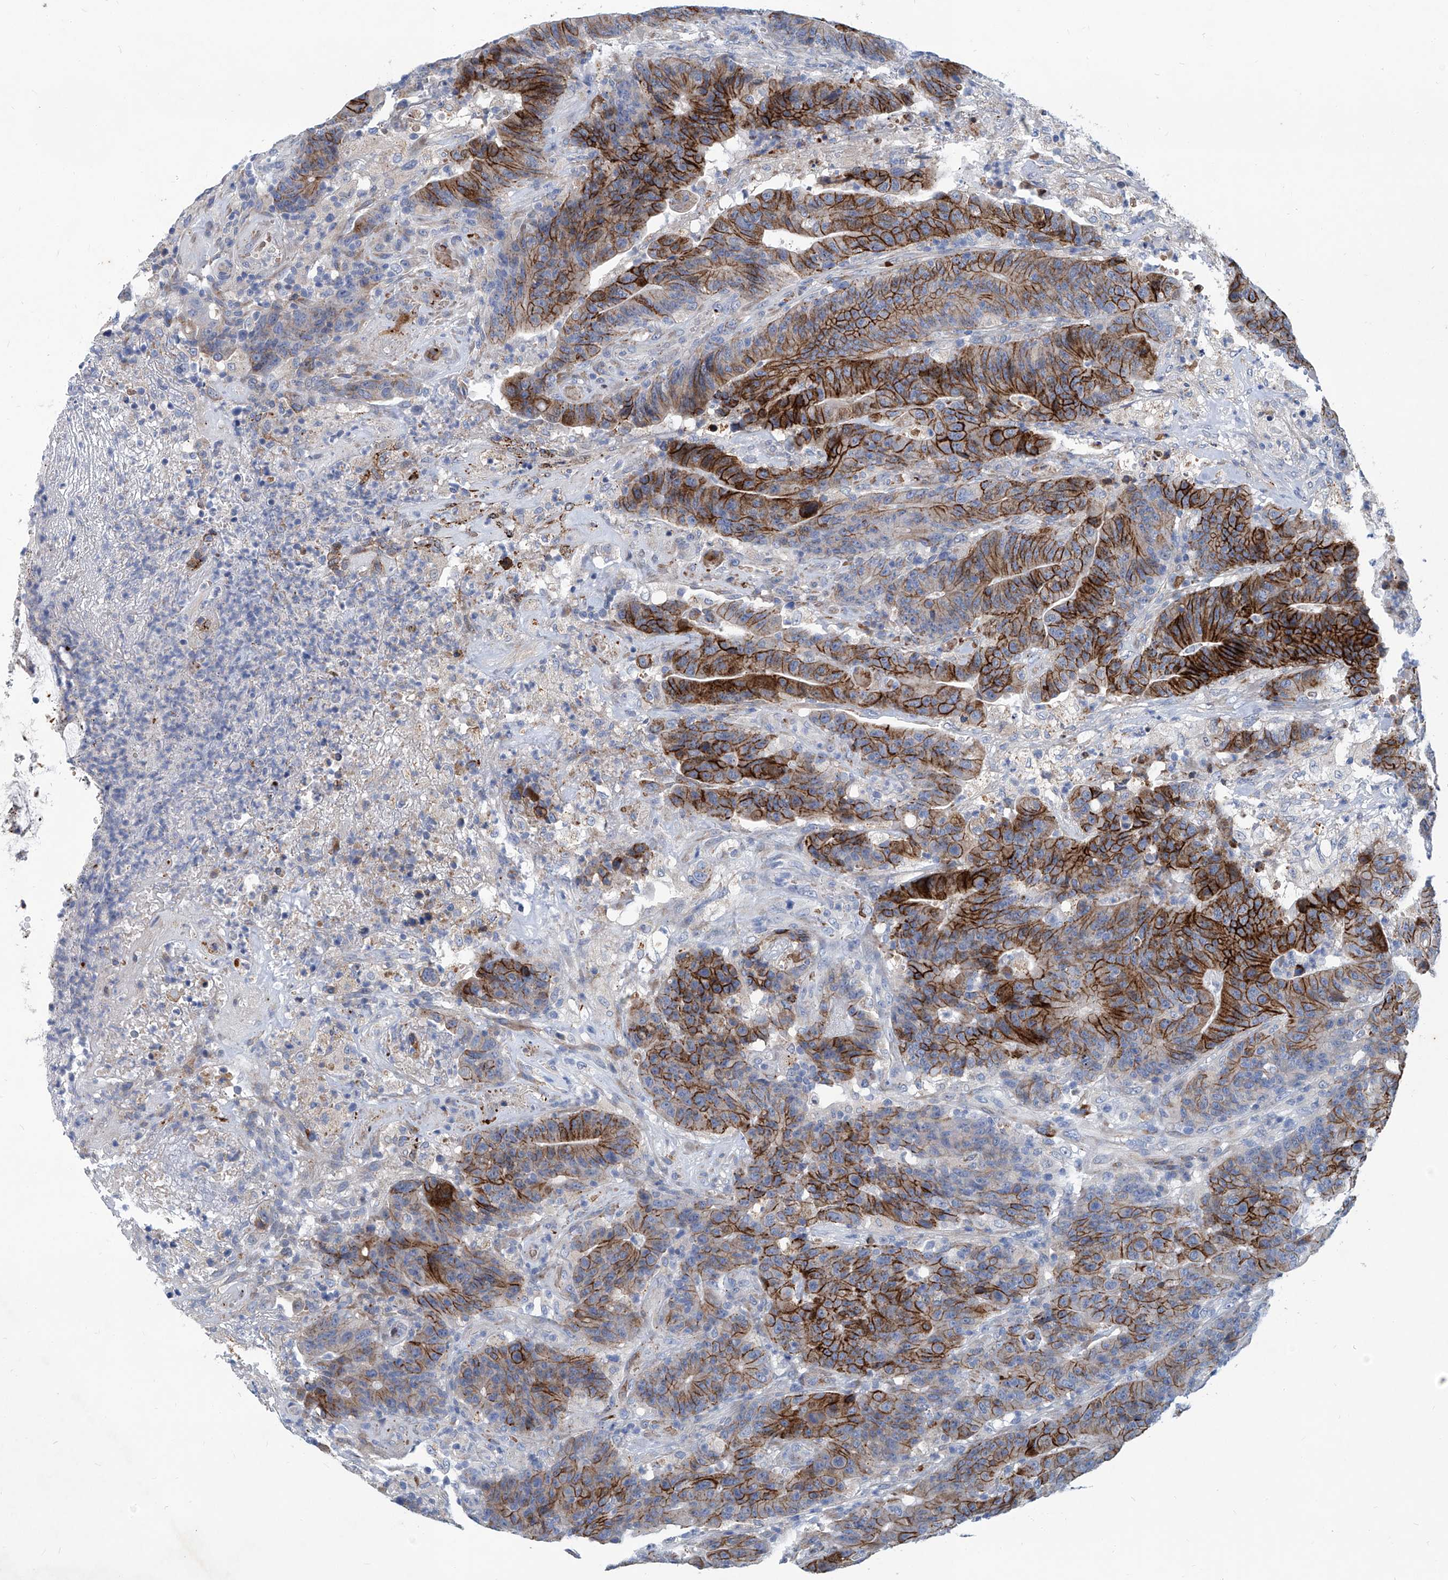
{"staining": {"intensity": "strong", "quantity": ">75%", "location": "cytoplasmic/membranous"}, "tissue": "colorectal cancer", "cell_type": "Tumor cells", "image_type": "cancer", "snomed": [{"axis": "morphology", "description": "Normal tissue, NOS"}, {"axis": "morphology", "description": "Adenocarcinoma, NOS"}, {"axis": "topography", "description": "Colon"}], "caption": "Tumor cells reveal high levels of strong cytoplasmic/membranous expression in approximately >75% of cells in adenocarcinoma (colorectal).", "gene": "FPR2", "patient": {"sex": "female", "age": 75}}